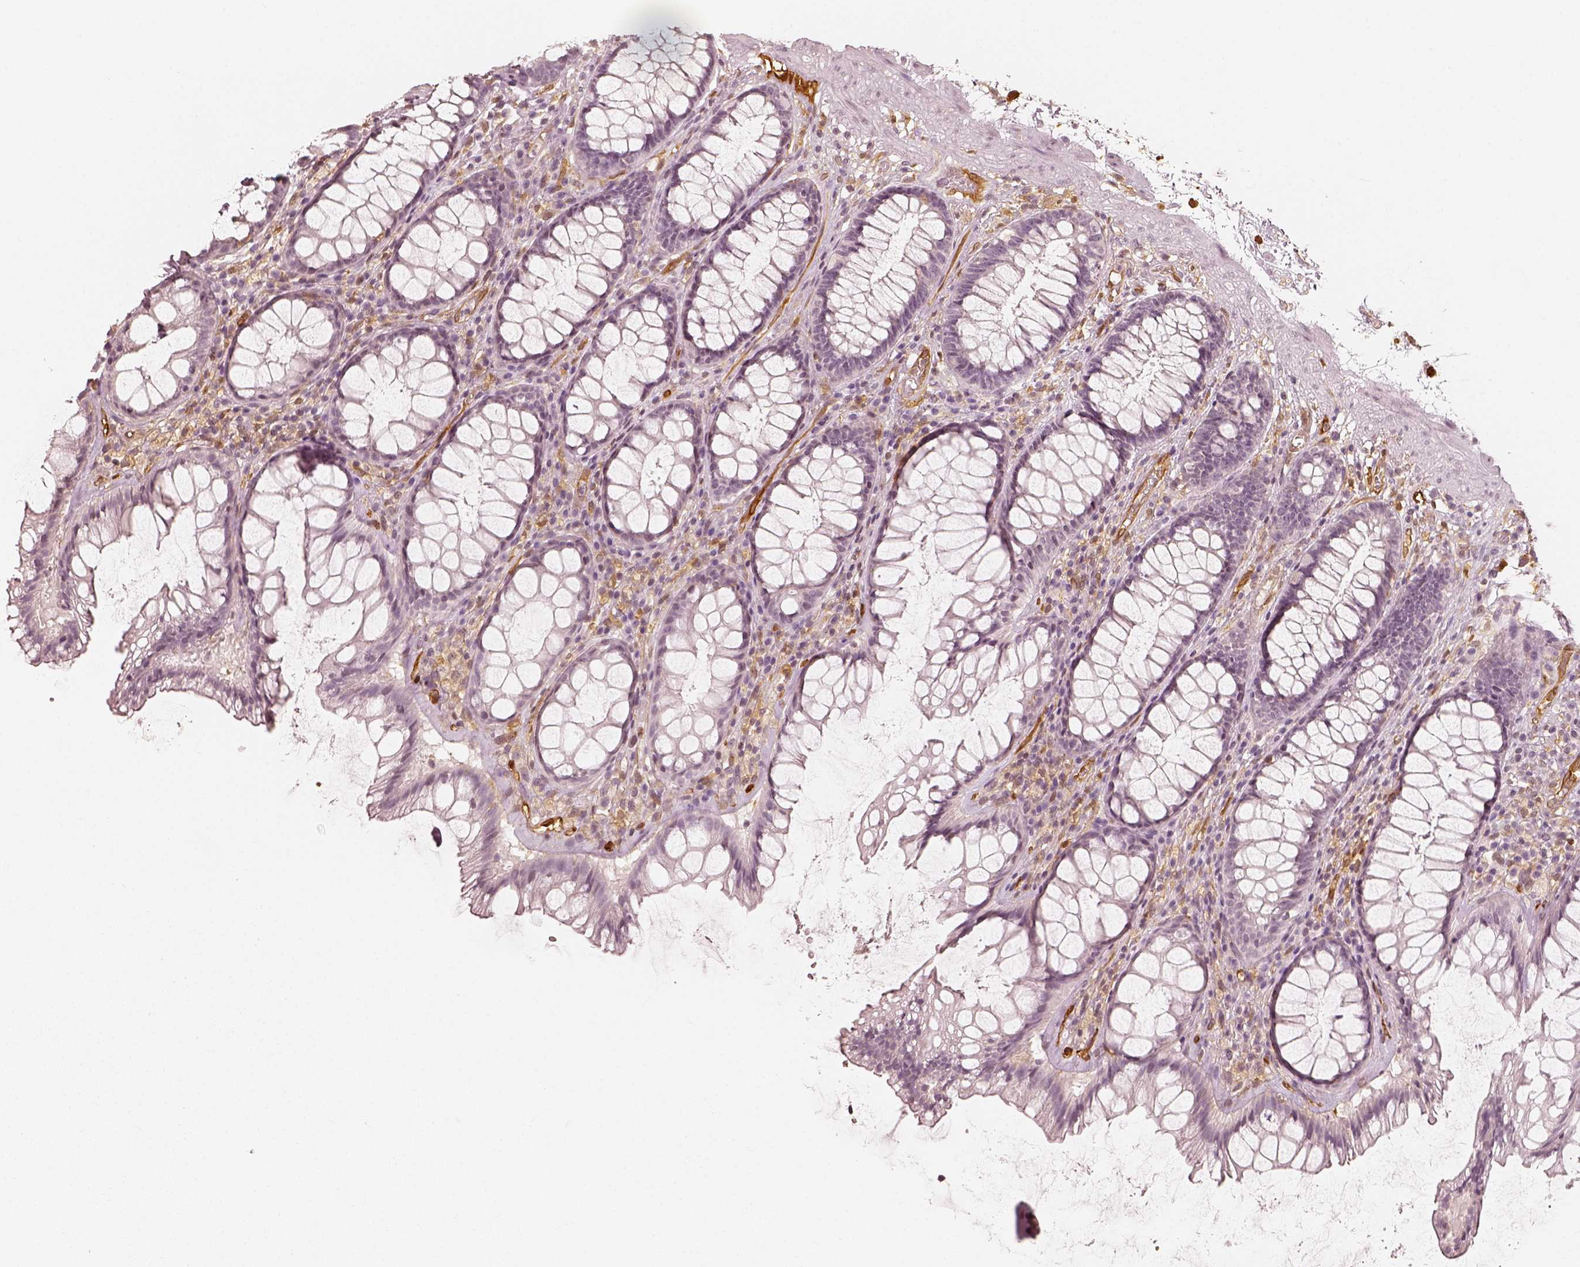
{"staining": {"intensity": "negative", "quantity": "none", "location": "none"}, "tissue": "rectum", "cell_type": "Glandular cells", "image_type": "normal", "snomed": [{"axis": "morphology", "description": "Normal tissue, NOS"}, {"axis": "topography", "description": "Rectum"}], "caption": "Protein analysis of normal rectum exhibits no significant expression in glandular cells.", "gene": "FSCN1", "patient": {"sex": "male", "age": 72}}